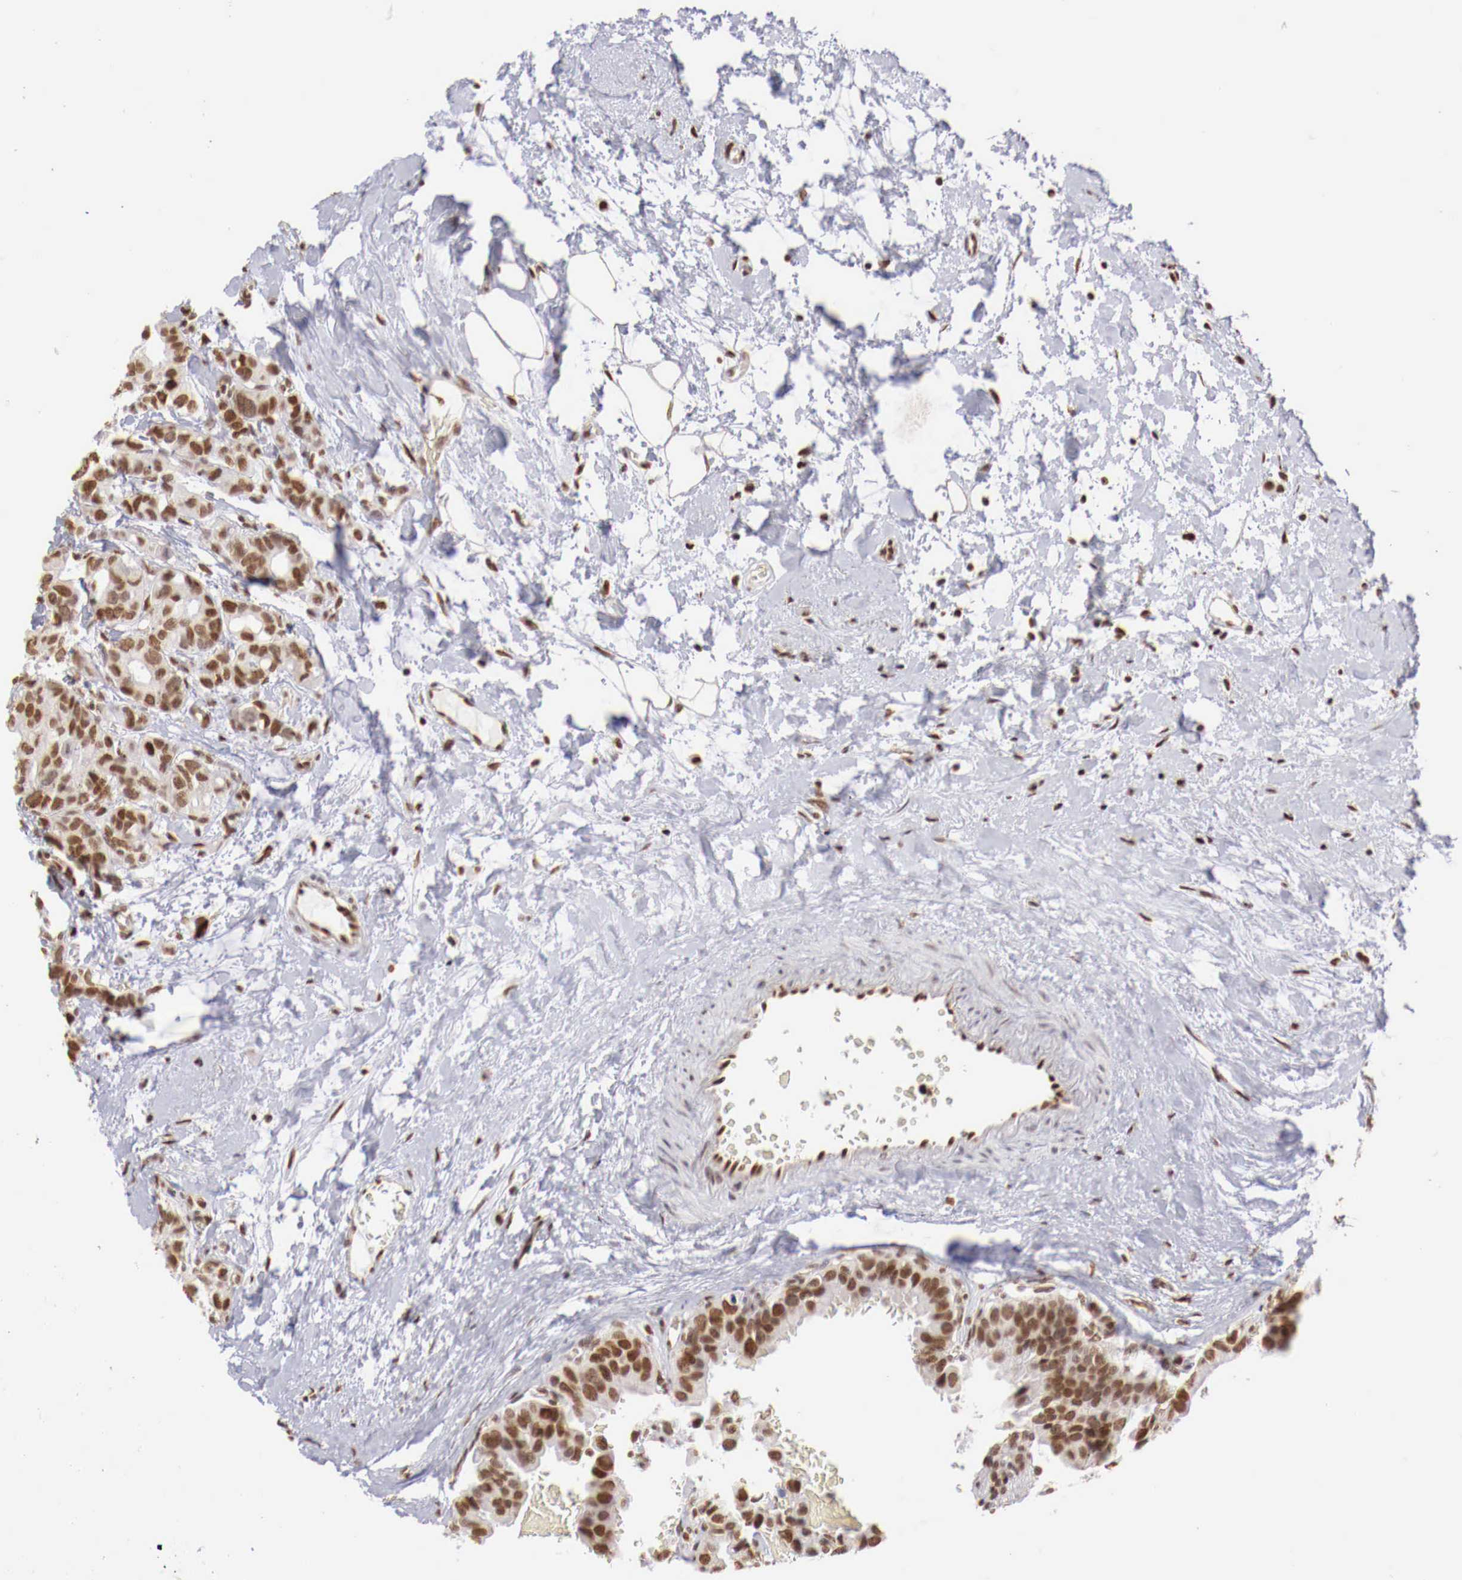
{"staining": {"intensity": "moderate", "quantity": ">75%", "location": "nuclear"}, "tissue": "breast cancer", "cell_type": "Tumor cells", "image_type": "cancer", "snomed": [{"axis": "morphology", "description": "Duct carcinoma"}, {"axis": "topography", "description": "Breast"}], "caption": "Breast cancer (infiltrating ductal carcinoma) tissue exhibits moderate nuclear positivity in about >75% of tumor cells, visualized by immunohistochemistry.", "gene": "MAX", "patient": {"sex": "female", "age": 69}}